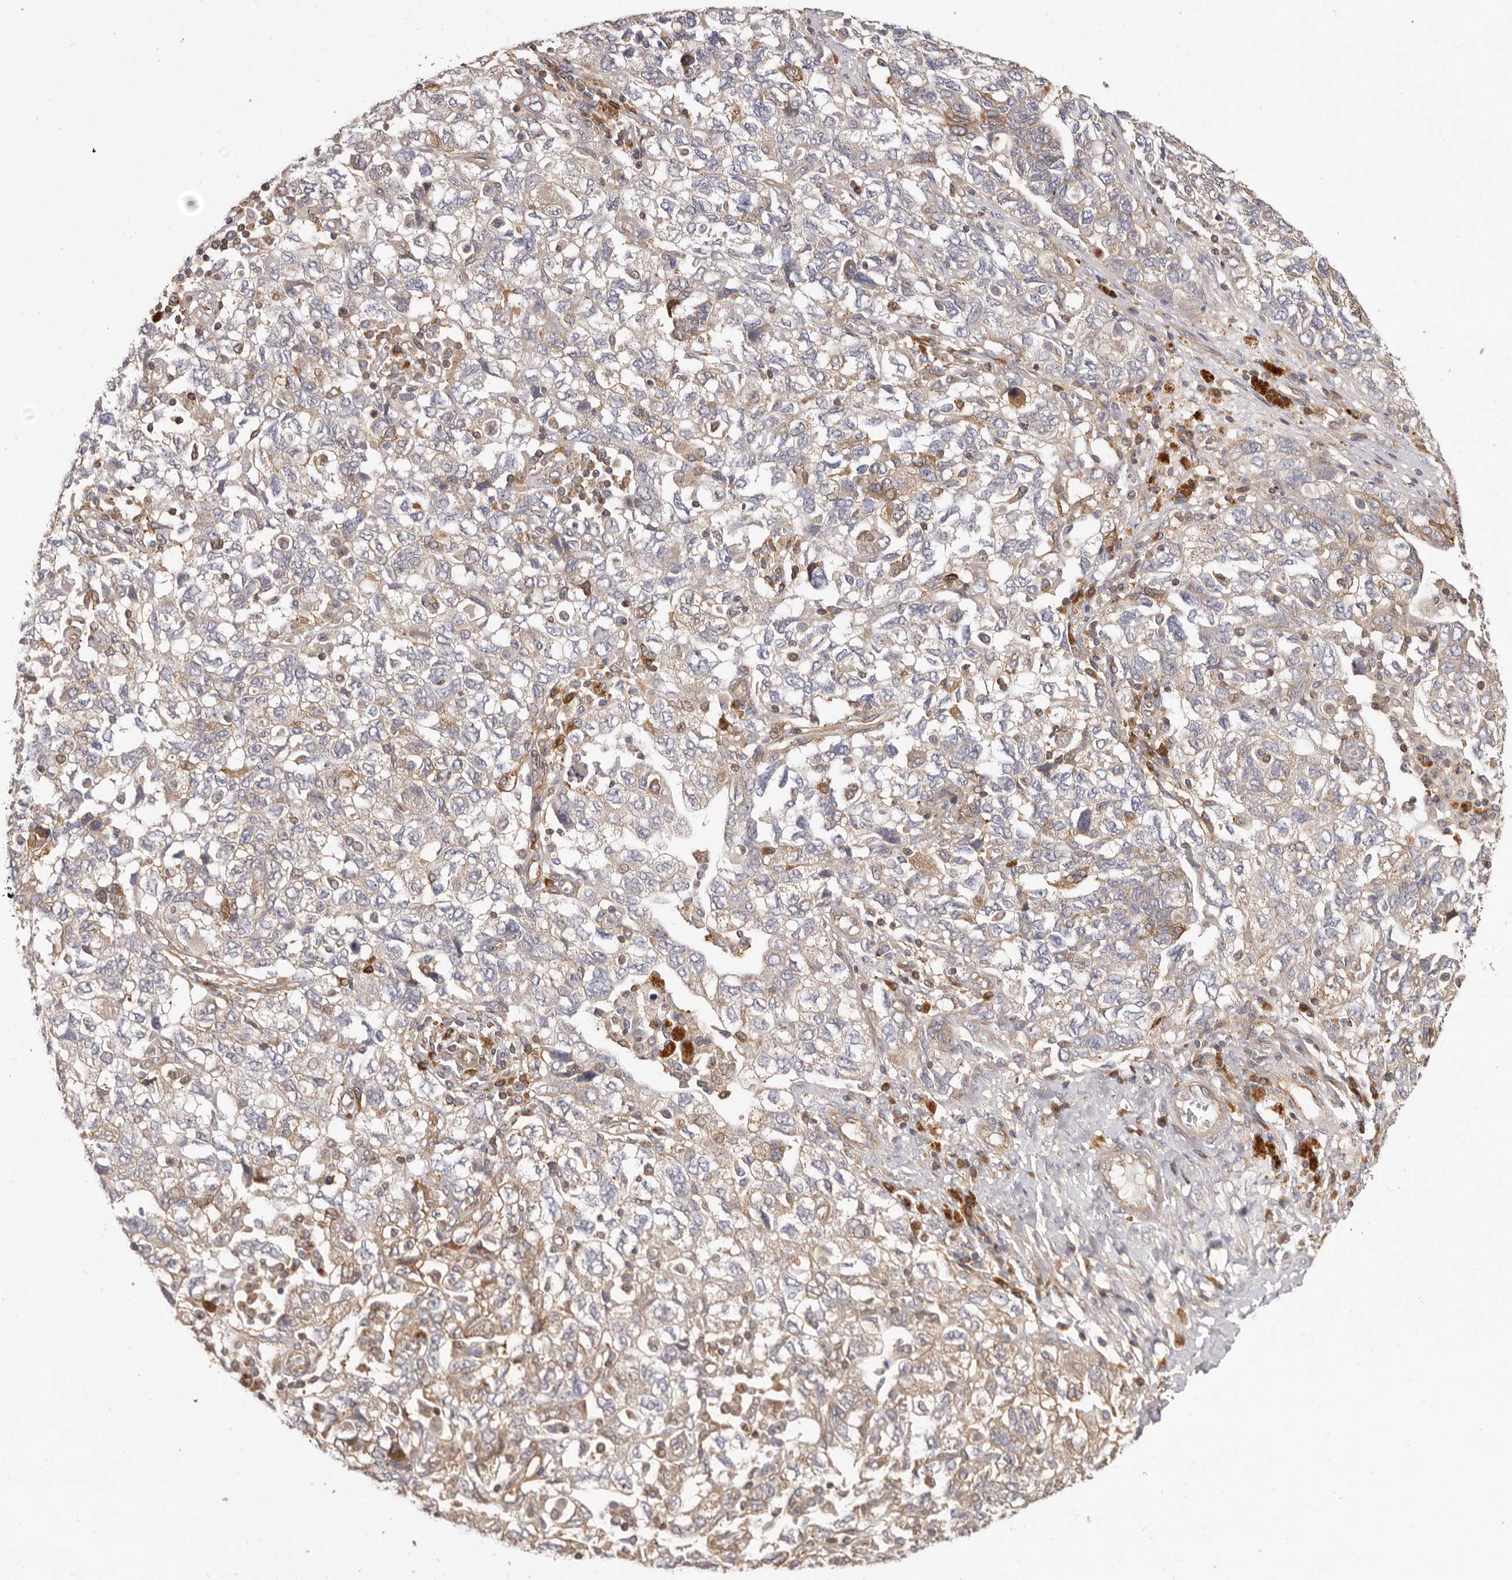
{"staining": {"intensity": "weak", "quantity": "25%-75%", "location": "cytoplasmic/membranous"}, "tissue": "ovarian cancer", "cell_type": "Tumor cells", "image_type": "cancer", "snomed": [{"axis": "morphology", "description": "Carcinoma, NOS"}, {"axis": "morphology", "description": "Cystadenocarcinoma, serous, NOS"}, {"axis": "topography", "description": "Ovary"}], "caption": "This is an image of immunohistochemistry staining of ovarian serous cystadenocarcinoma, which shows weak staining in the cytoplasmic/membranous of tumor cells.", "gene": "ADAMTS20", "patient": {"sex": "female", "age": 69}}